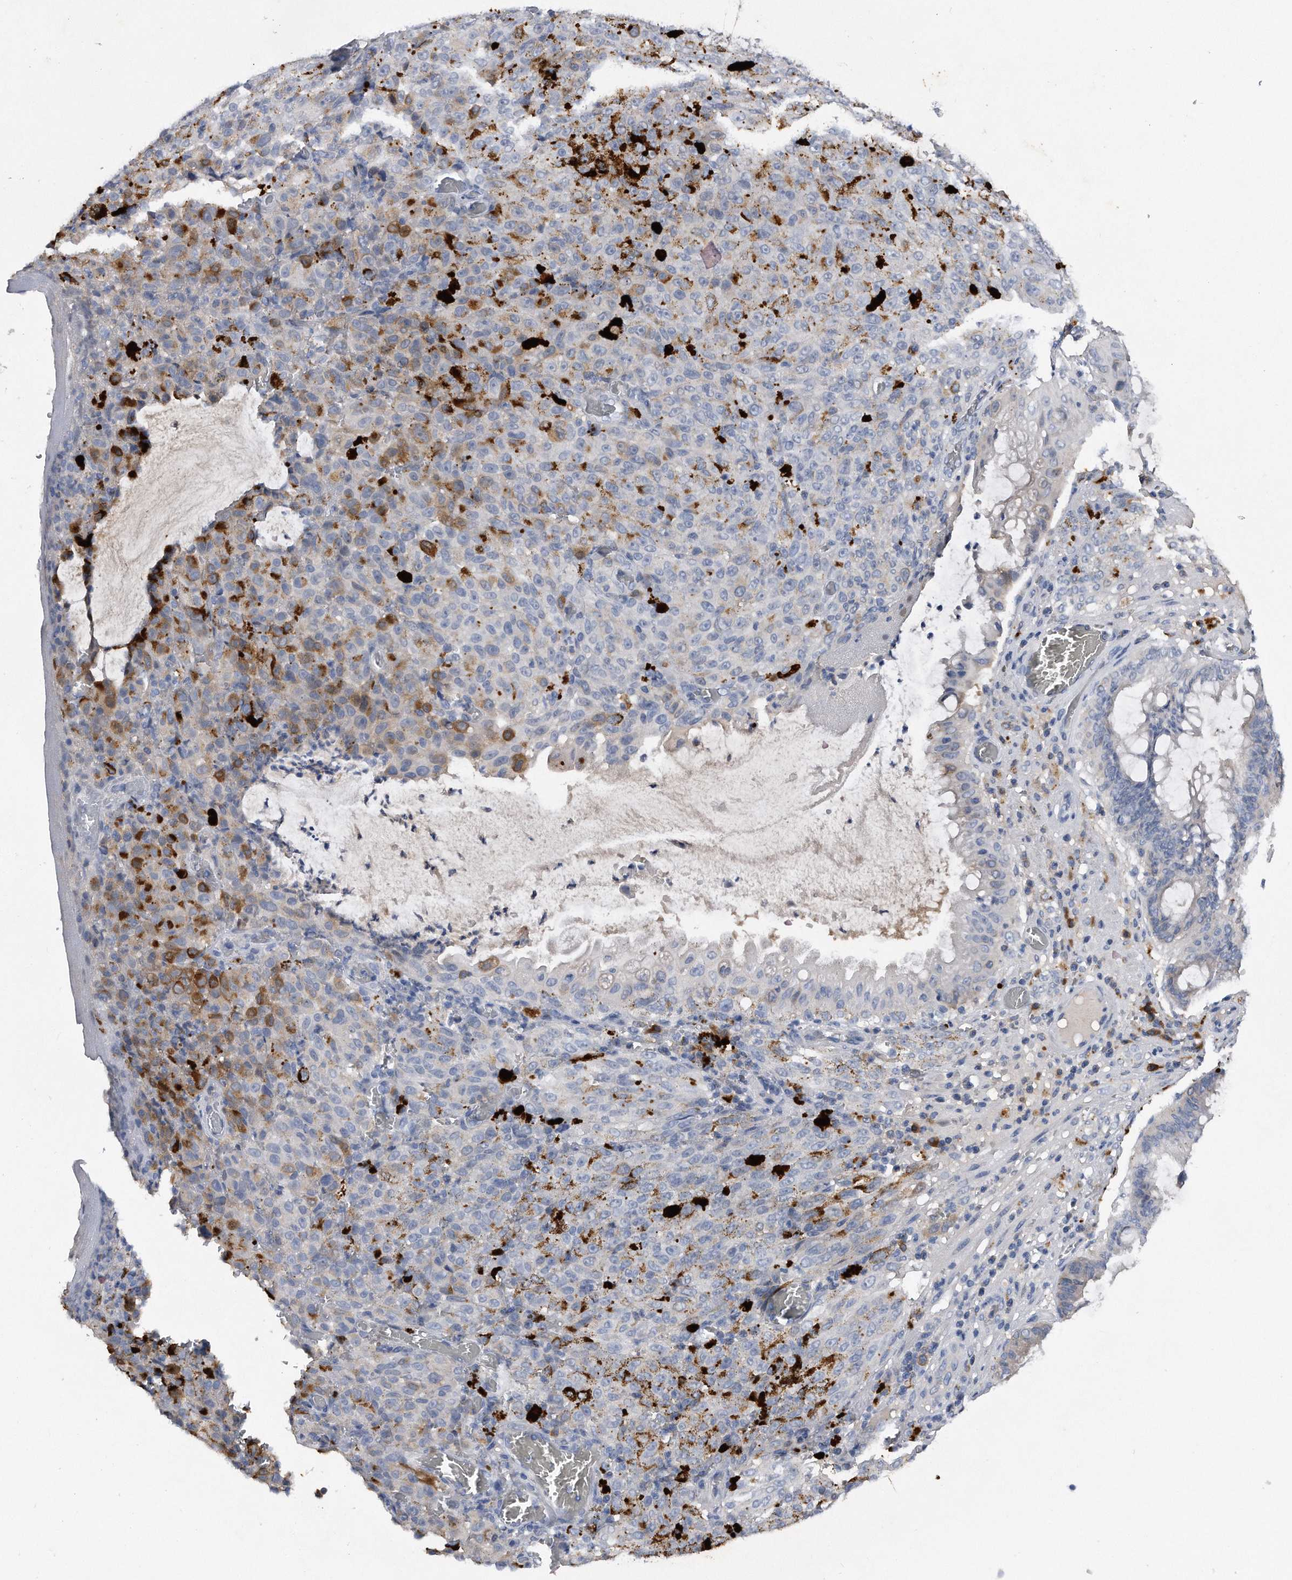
{"staining": {"intensity": "negative", "quantity": "none", "location": "none"}, "tissue": "melanoma", "cell_type": "Tumor cells", "image_type": "cancer", "snomed": [{"axis": "morphology", "description": "Malignant melanoma, NOS"}, {"axis": "topography", "description": "Rectum"}], "caption": "Photomicrograph shows no protein staining in tumor cells of malignant melanoma tissue. (DAB (3,3'-diaminobenzidine) IHC visualized using brightfield microscopy, high magnification).", "gene": "ASNS", "patient": {"sex": "female", "age": 81}}